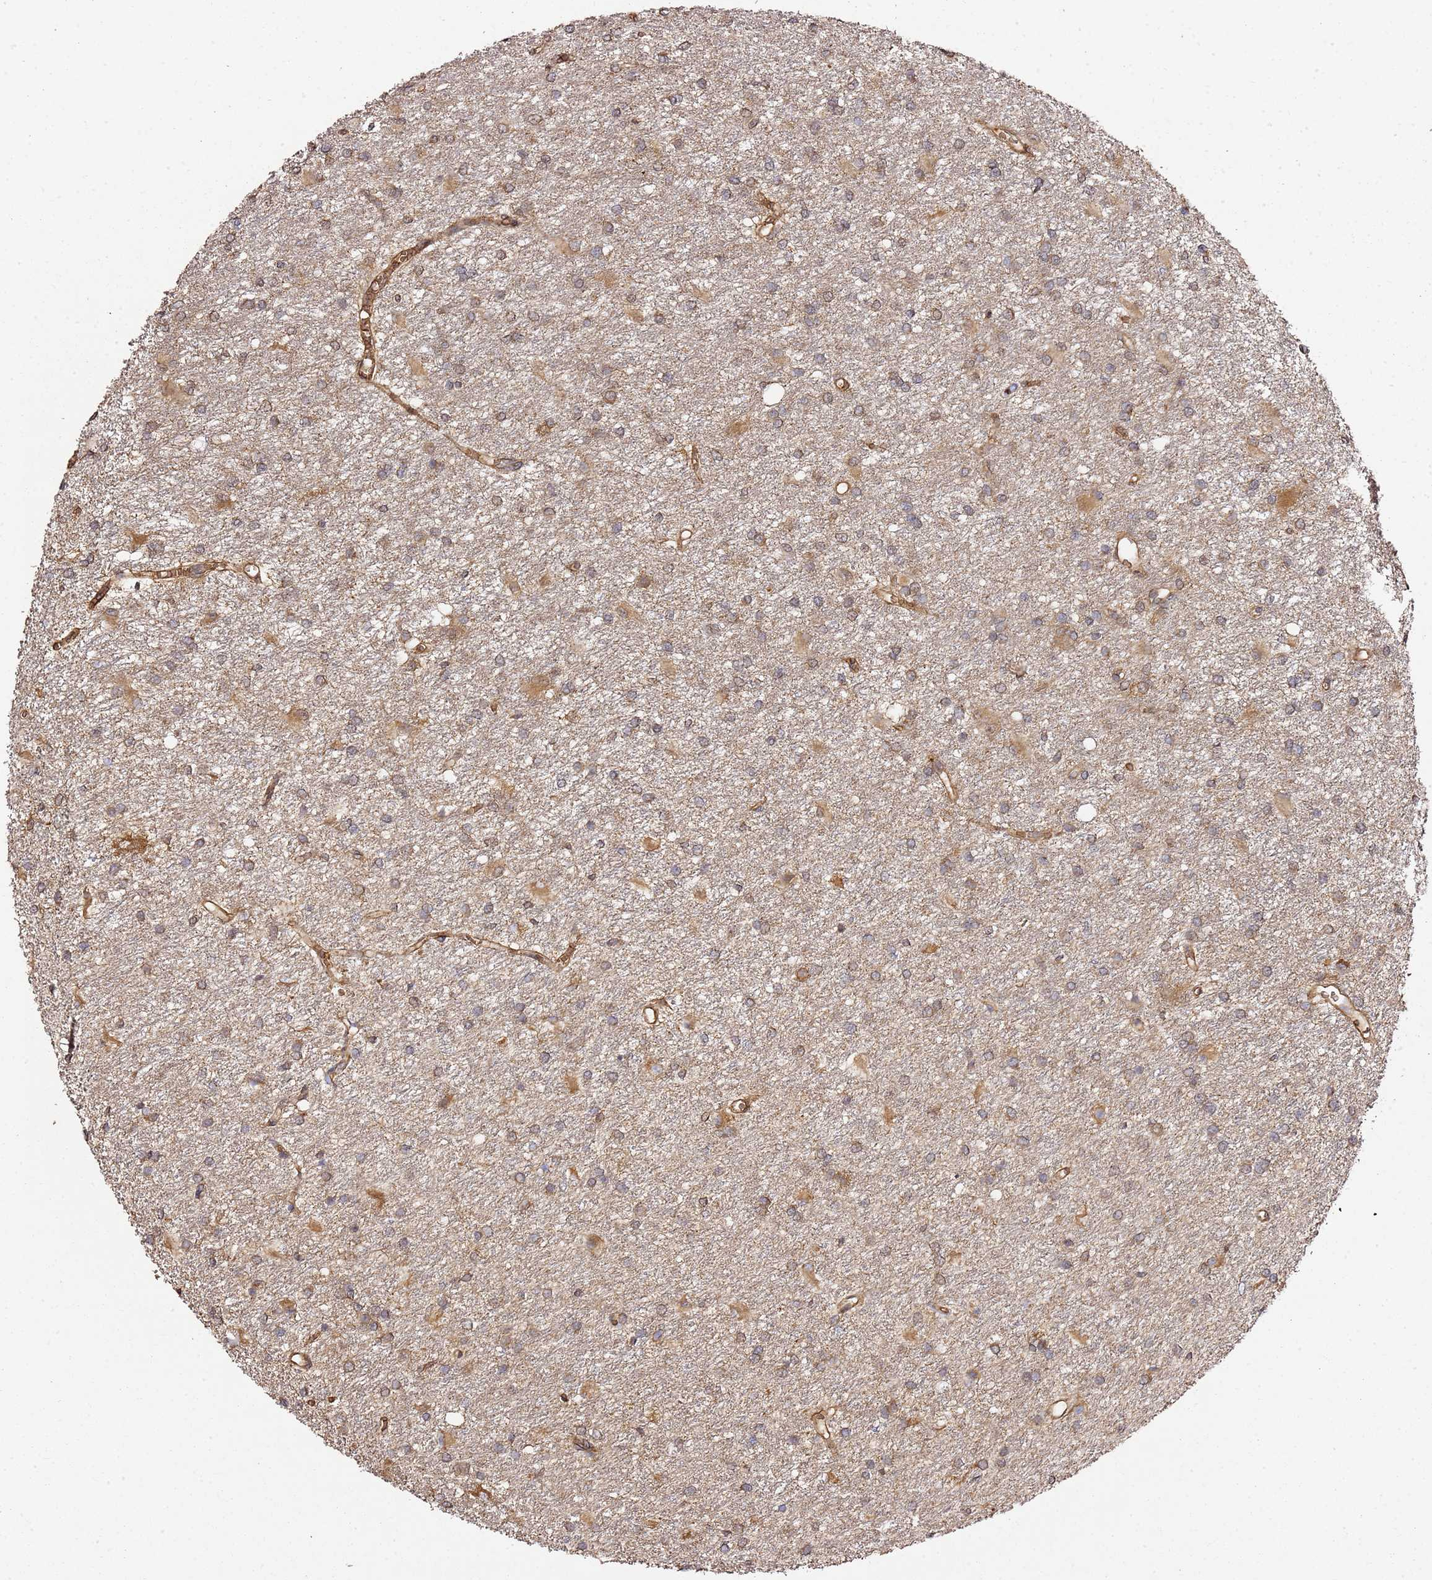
{"staining": {"intensity": "moderate", "quantity": ">75%", "location": "cytoplasmic/membranous"}, "tissue": "glioma", "cell_type": "Tumor cells", "image_type": "cancer", "snomed": [{"axis": "morphology", "description": "Glioma, malignant, High grade"}, {"axis": "topography", "description": "Brain"}], "caption": "Moderate cytoplasmic/membranous positivity for a protein is appreciated in about >75% of tumor cells of glioma using immunohistochemistry.", "gene": "TM2D2", "patient": {"sex": "female", "age": 50}}